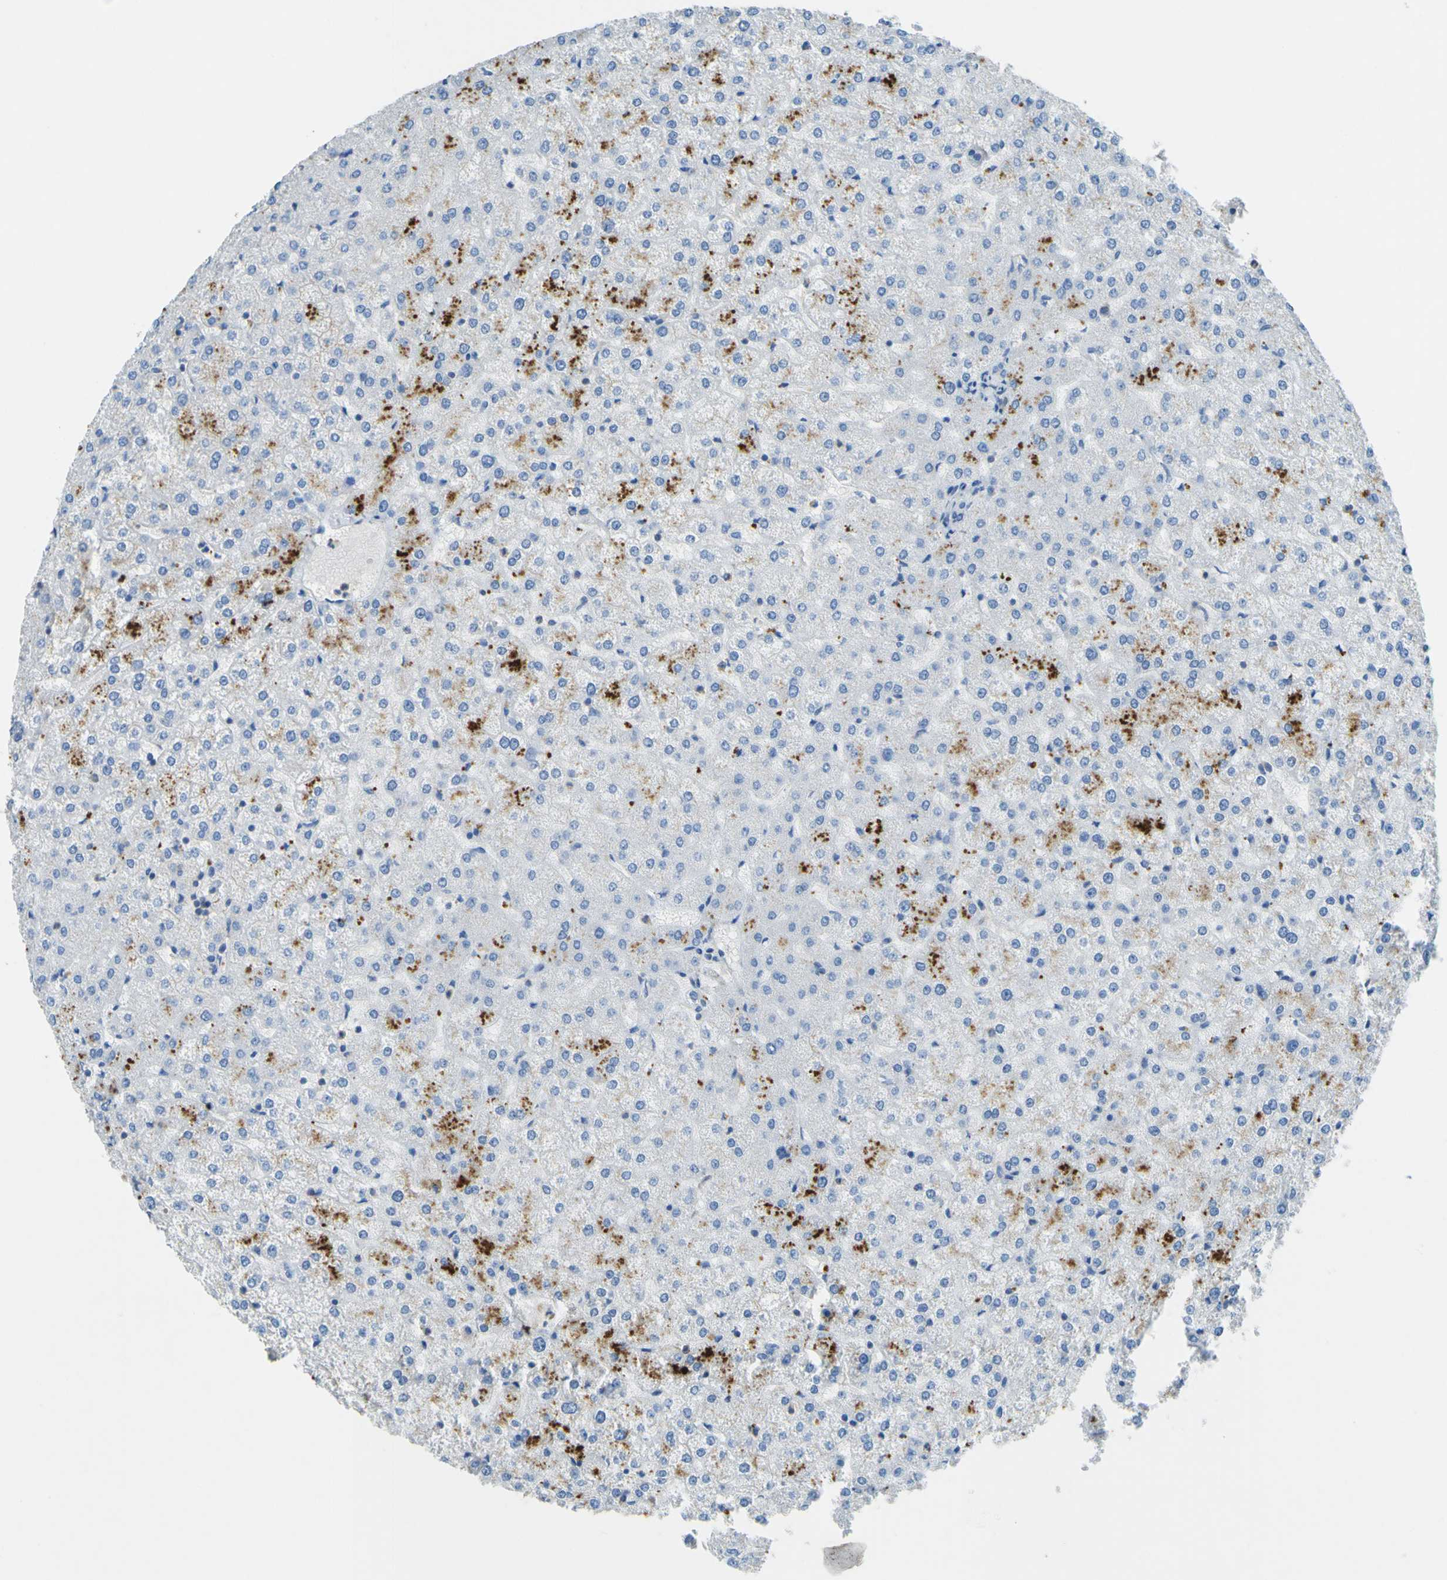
{"staining": {"intensity": "negative", "quantity": "none", "location": "none"}, "tissue": "liver", "cell_type": "Cholangiocytes", "image_type": "normal", "snomed": [{"axis": "morphology", "description": "Normal tissue, NOS"}, {"axis": "topography", "description": "Liver"}], "caption": "This is an immunohistochemistry image of normal liver. There is no positivity in cholangiocytes.", "gene": "OGN", "patient": {"sex": "female", "age": 32}}